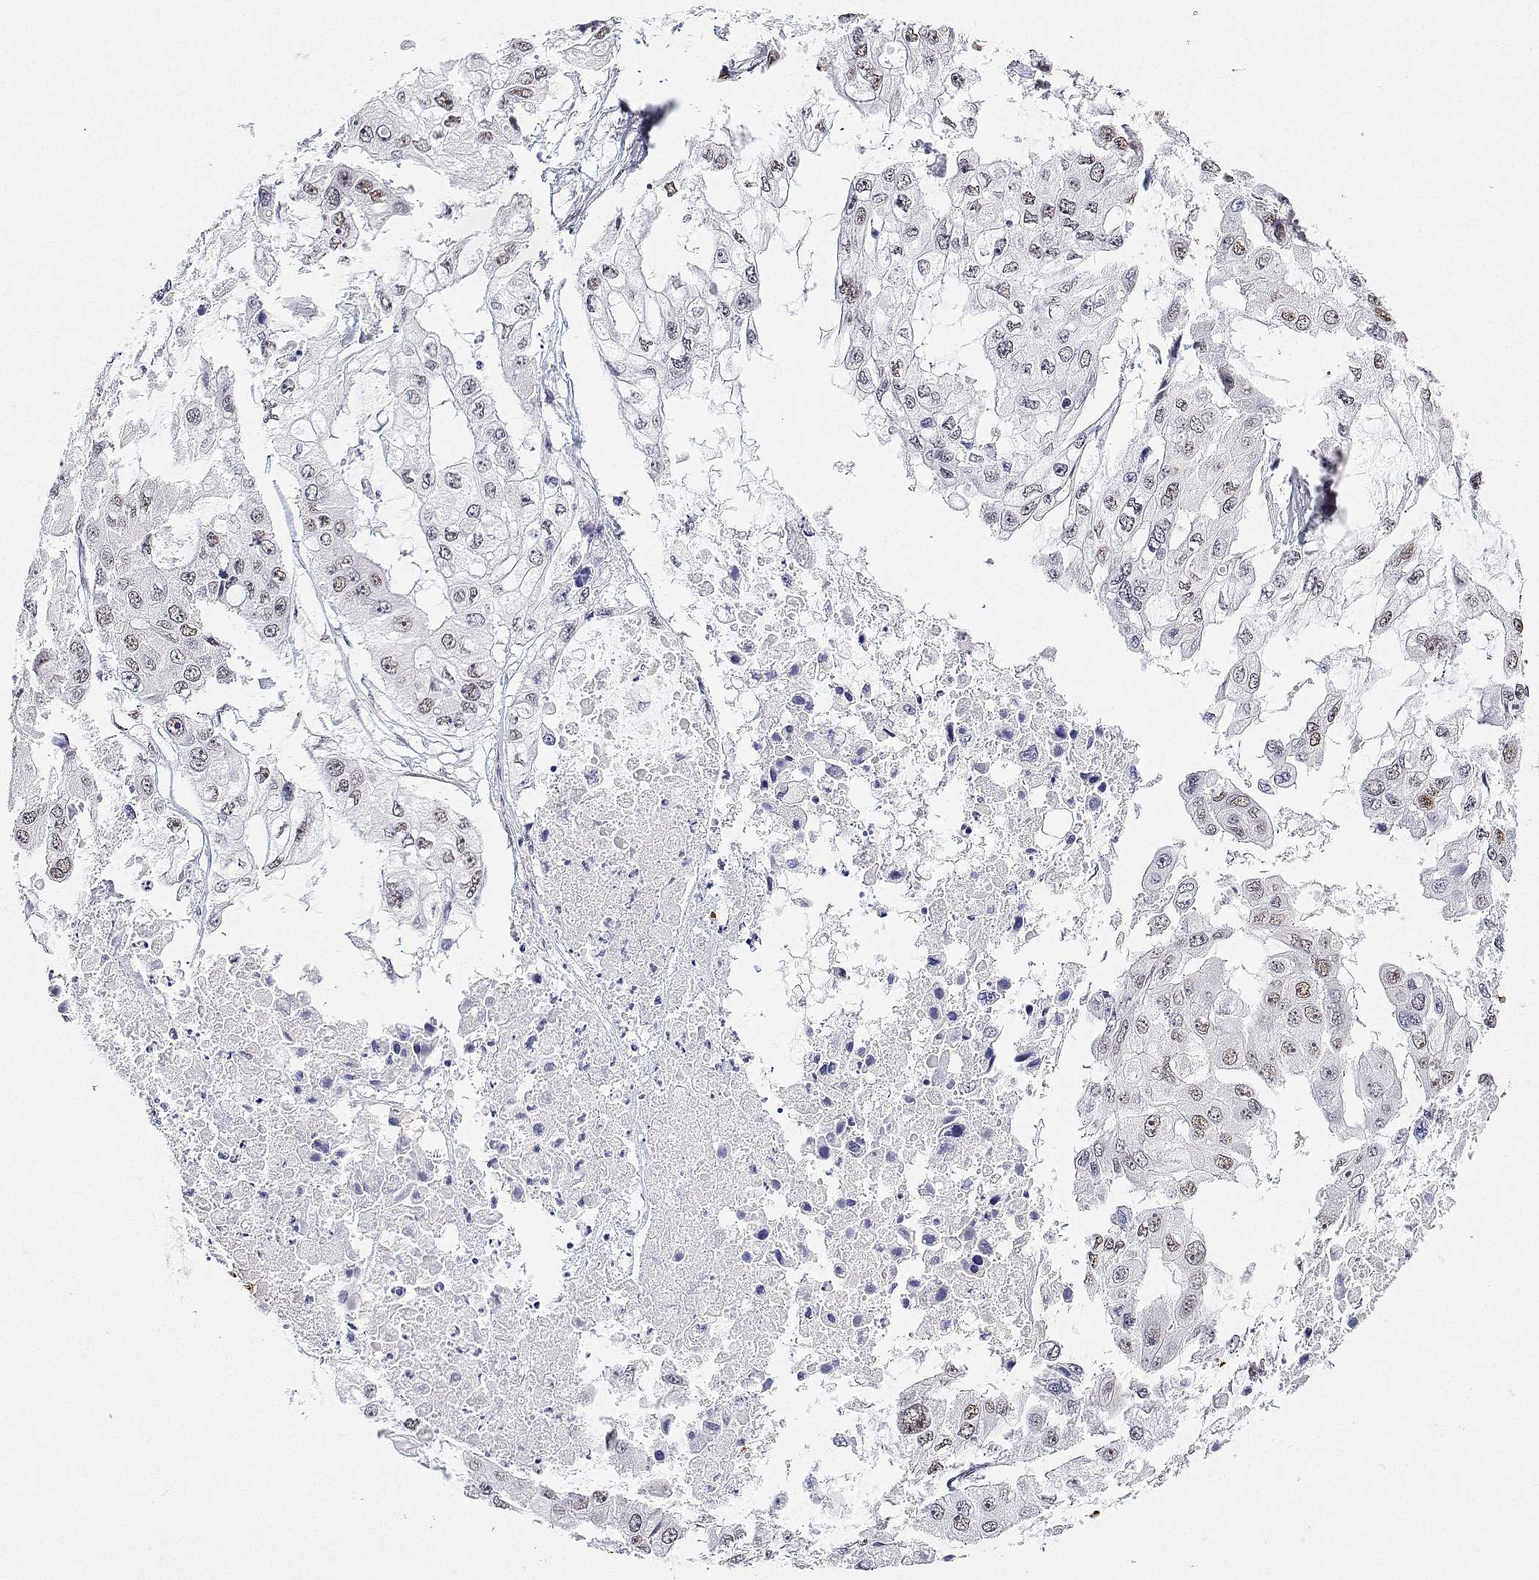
{"staining": {"intensity": "moderate", "quantity": "25%-75%", "location": "nuclear"}, "tissue": "ovarian cancer", "cell_type": "Tumor cells", "image_type": "cancer", "snomed": [{"axis": "morphology", "description": "Cystadenocarcinoma, serous, NOS"}, {"axis": "topography", "description": "Ovary"}], "caption": "Immunohistochemical staining of ovarian cancer displays moderate nuclear protein positivity in approximately 25%-75% of tumor cells.", "gene": "ADAR", "patient": {"sex": "female", "age": 56}}